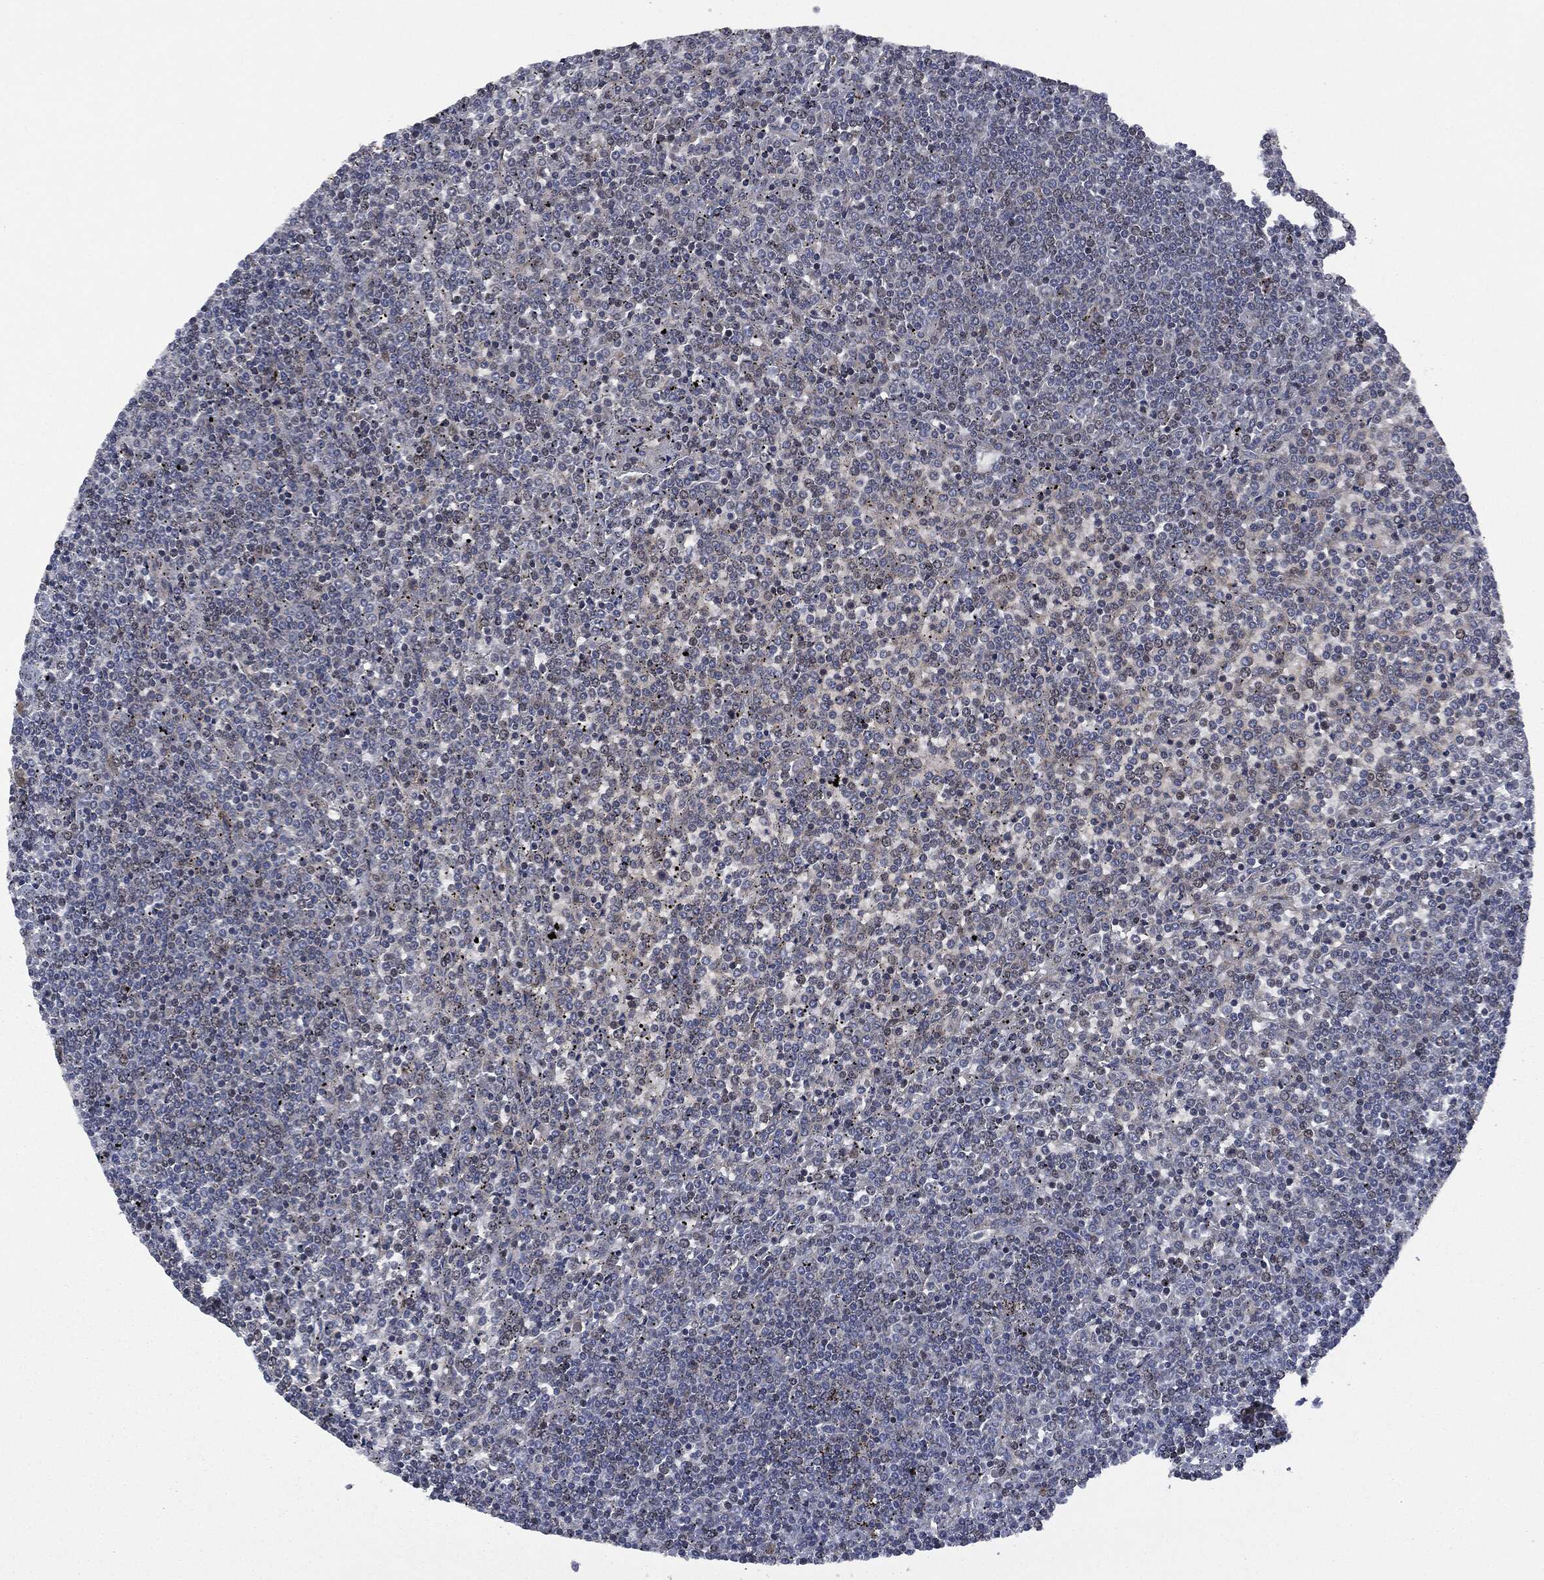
{"staining": {"intensity": "negative", "quantity": "none", "location": "none"}, "tissue": "lymphoma", "cell_type": "Tumor cells", "image_type": "cancer", "snomed": [{"axis": "morphology", "description": "Malignant lymphoma, non-Hodgkin's type, Low grade"}, {"axis": "topography", "description": "Spleen"}], "caption": "Lymphoma was stained to show a protein in brown. There is no significant positivity in tumor cells. (Brightfield microscopy of DAB IHC at high magnification).", "gene": "HRAS", "patient": {"sex": "female", "age": 19}}